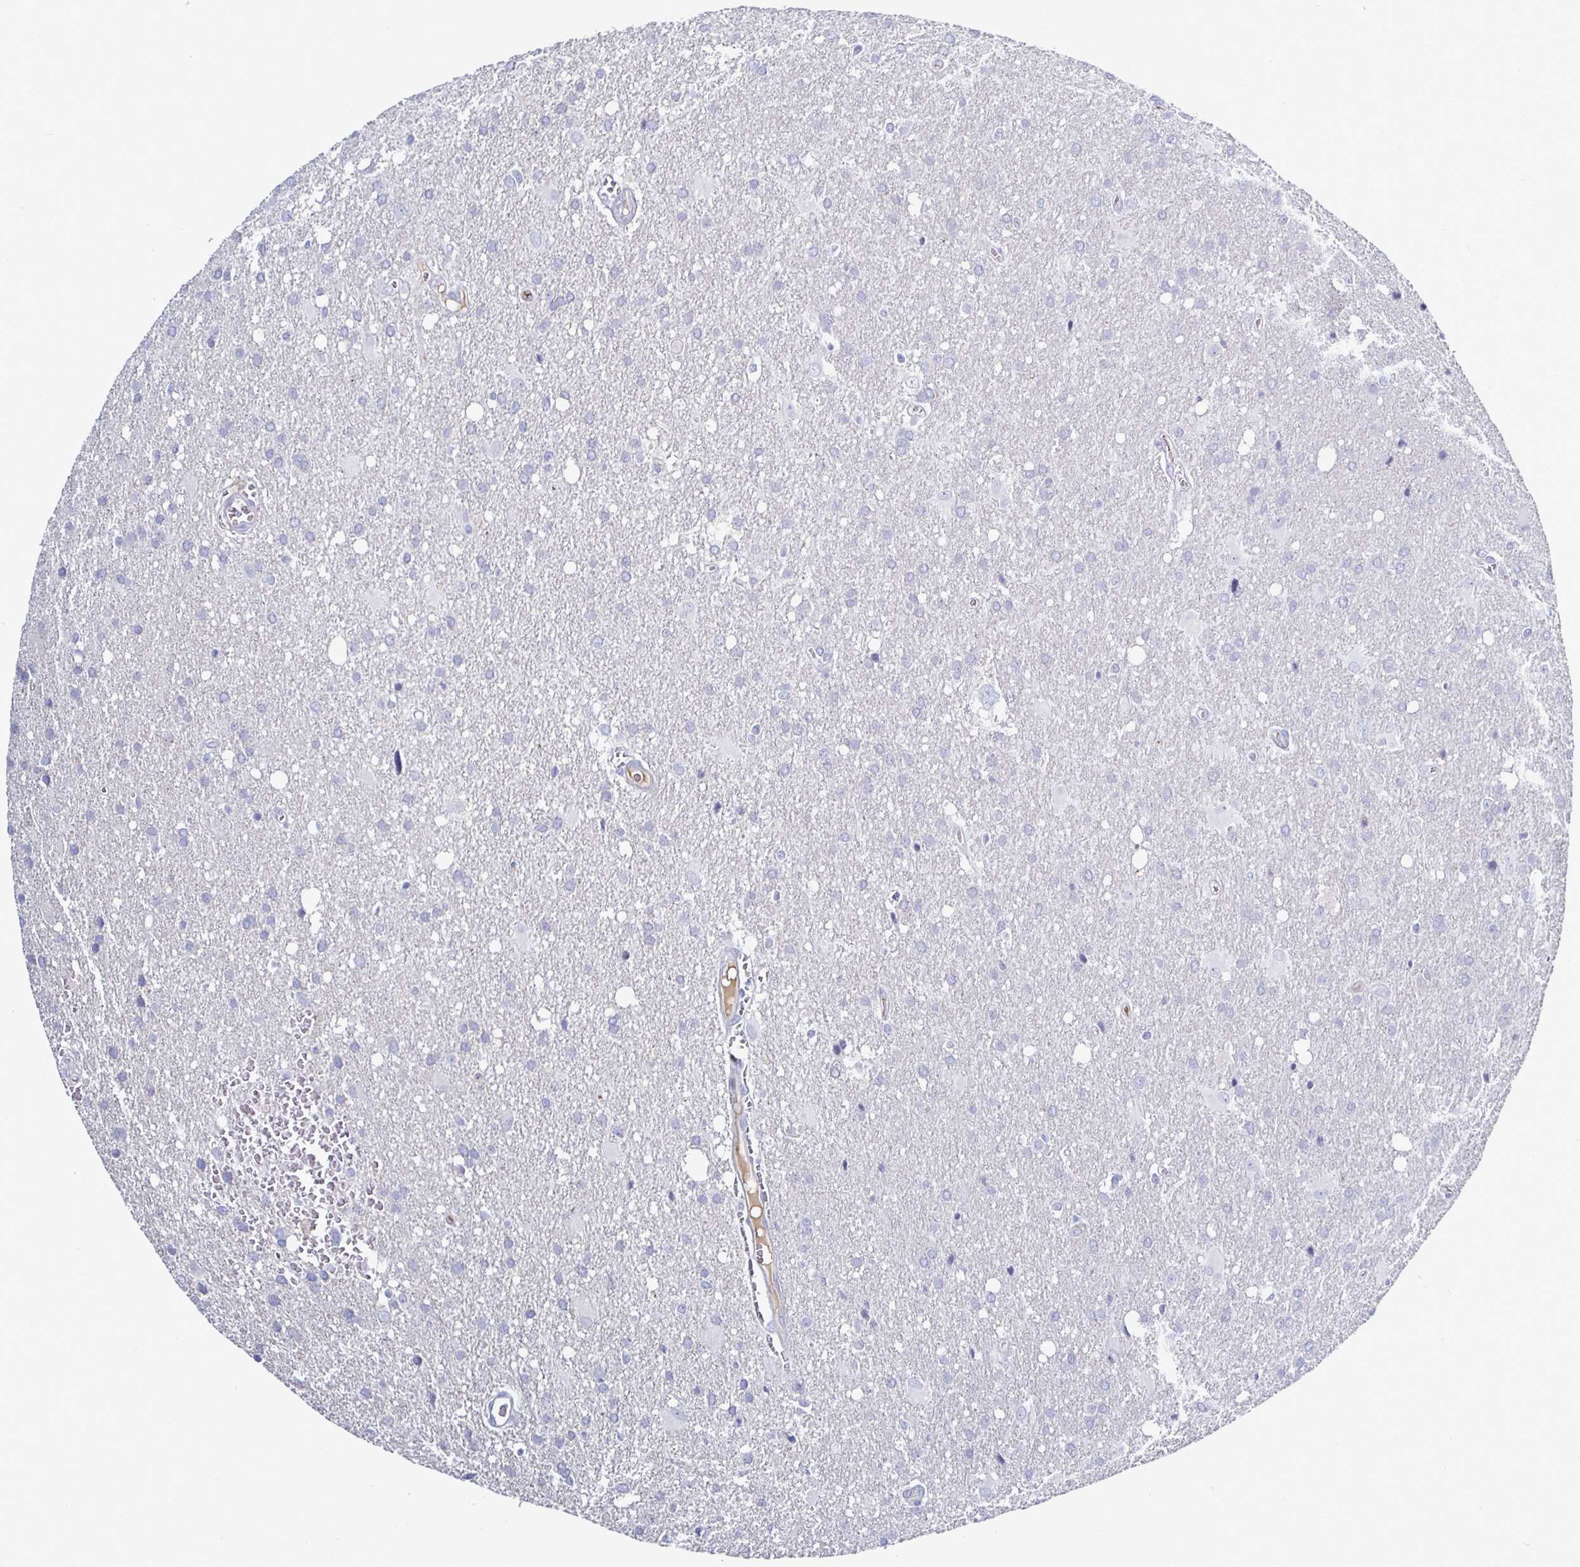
{"staining": {"intensity": "negative", "quantity": "none", "location": "none"}, "tissue": "glioma", "cell_type": "Tumor cells", "image_type": "cancer", "snomed": [{"axis": "morphology", "description": "Glioma, malignant, Low grade"}, {"axis": "topography", "description": "Brain"}], "caption": "DAB immunohistochemical staining of glioma shows no significant staining in tumor cells.", "gene": "ACSBG2", "patient": {"sex": "male", "age": 66}}